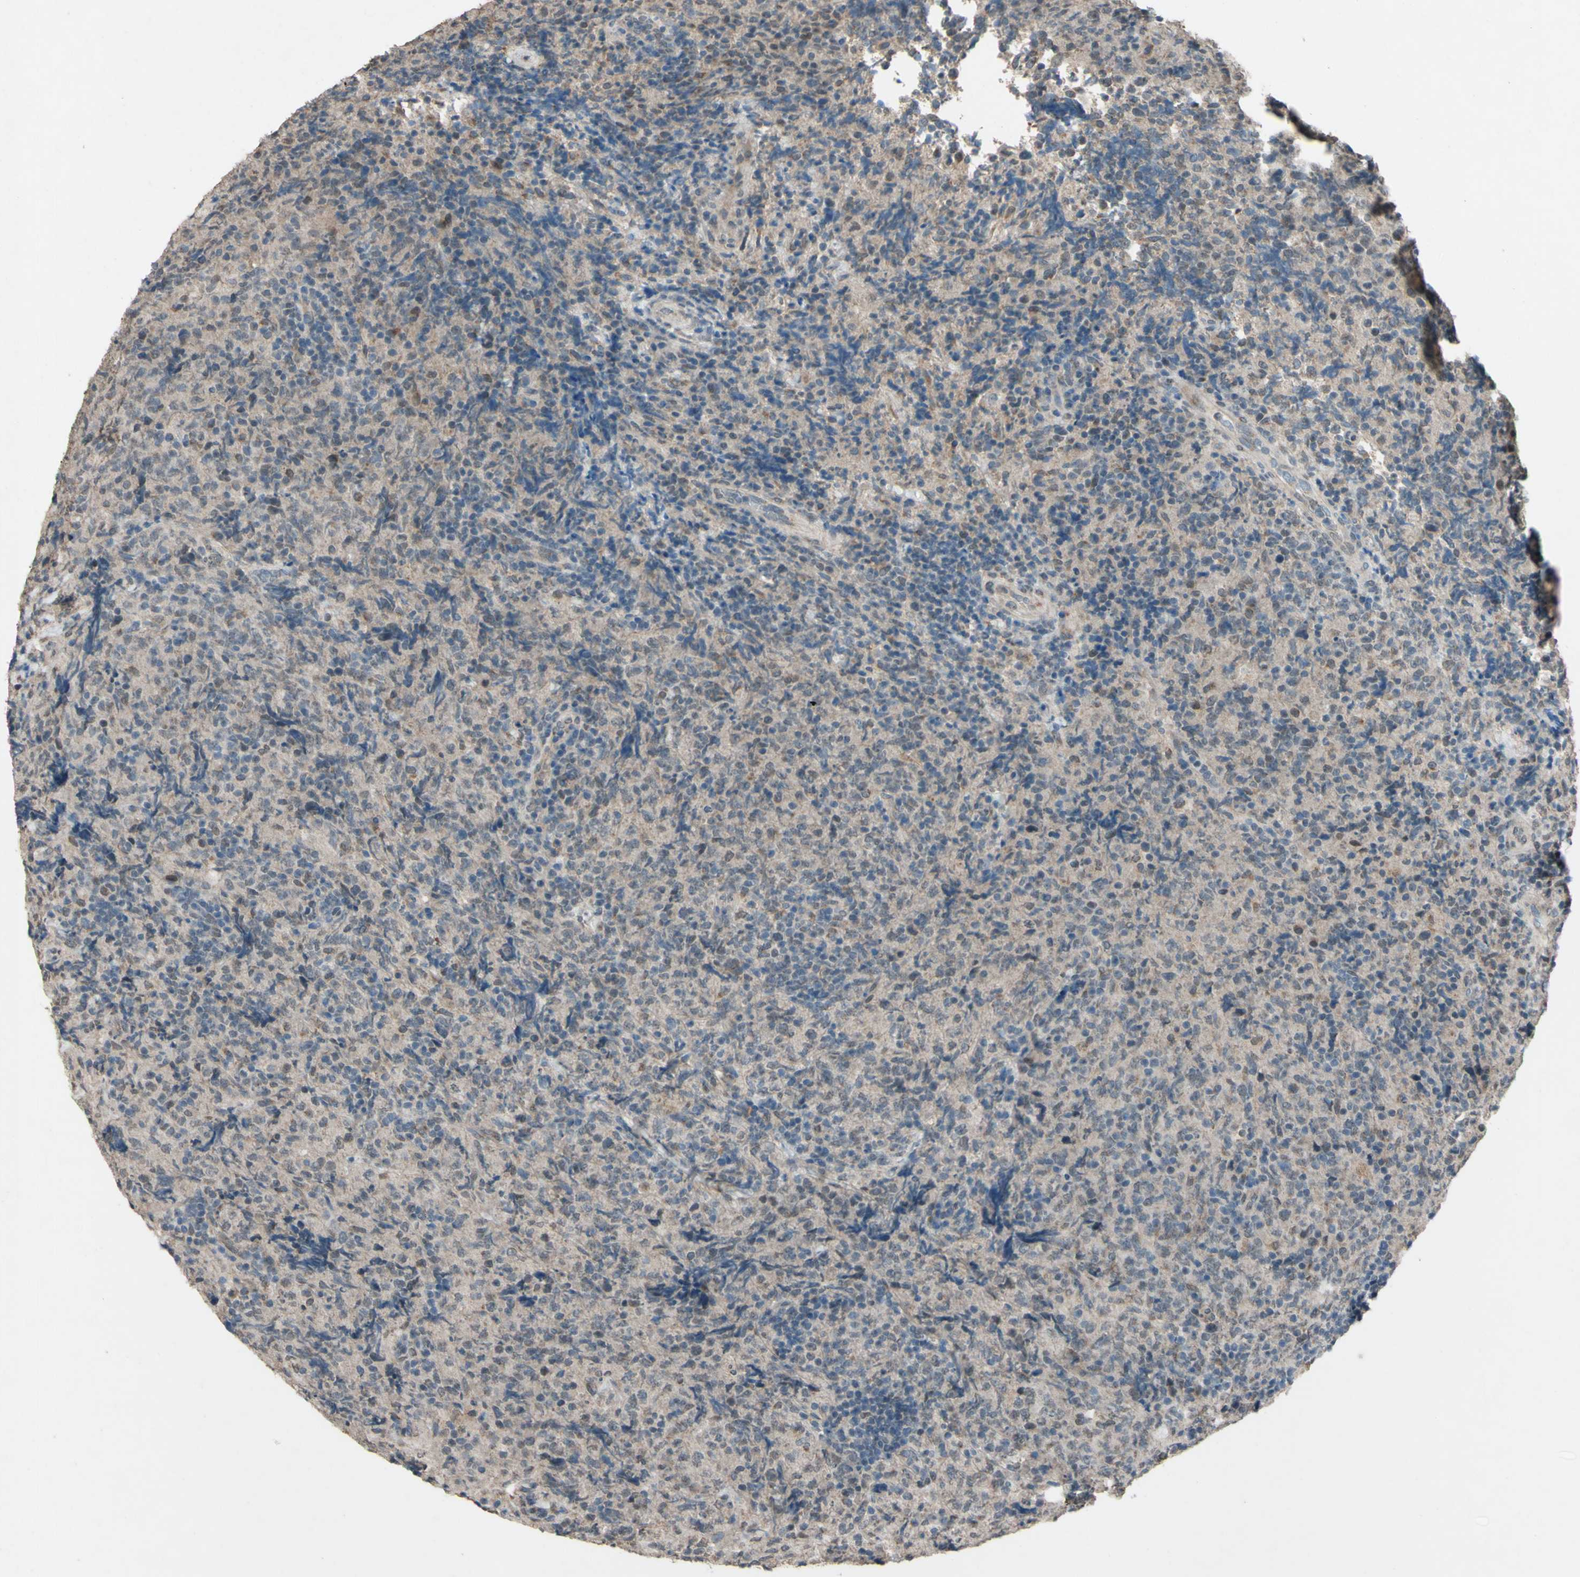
{"staining": {"intensity": "weak", "quantity": "25%-75%", "location": "cytoplasmic/membranous"}, "tissue": "lymphoma", "cell_type": "Tumor cells", "image_type": "cancer", "snomed": [{"axis": "morphology", "description": "Malignant lymphoma, non-Hodgkin's type, High grade"}, {"axis": "topography", "description": "Tonsil"}], "caption": "Lymphoma stained with a brown dye displays weak cytoplasmic/membranous positive staining in about 25%-75% of tumor cells.", "gene": "CDCP1", "patient": {"sex": "female", "age": 36}}